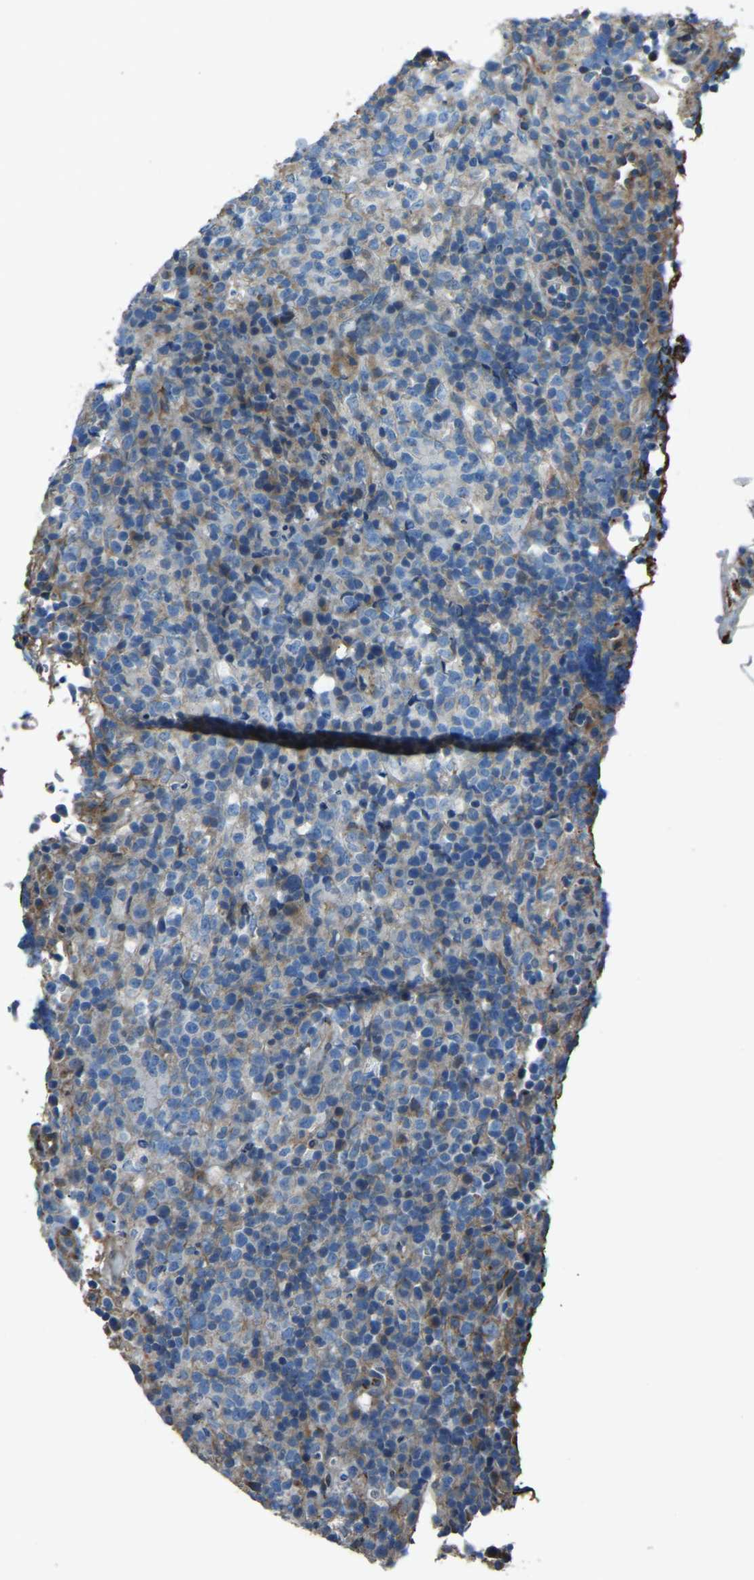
{"staining": {"intensity": "negative", "quantity": "none", "location": "none"}, "tissue": "lymphoma", "cell_type": "Tumor cells", "image_type": "cancer", "snomed": [{"axis": "morphology", "description": "Malignant lymphoma, non-Hodgkin's type, High grade"}, {"axis": "topography", "description": "Lymph node"}], "caption": "Photomicrograph shows no significant protein positivity in tumor cells of high-grade malignant lymphoma, non-Hodgkin's type. (Brightfield microscopy of DAB immunohistochemistry at high magnification).", "gene": "COL3A1", "patient": {"sex": "female", "age": 76}}